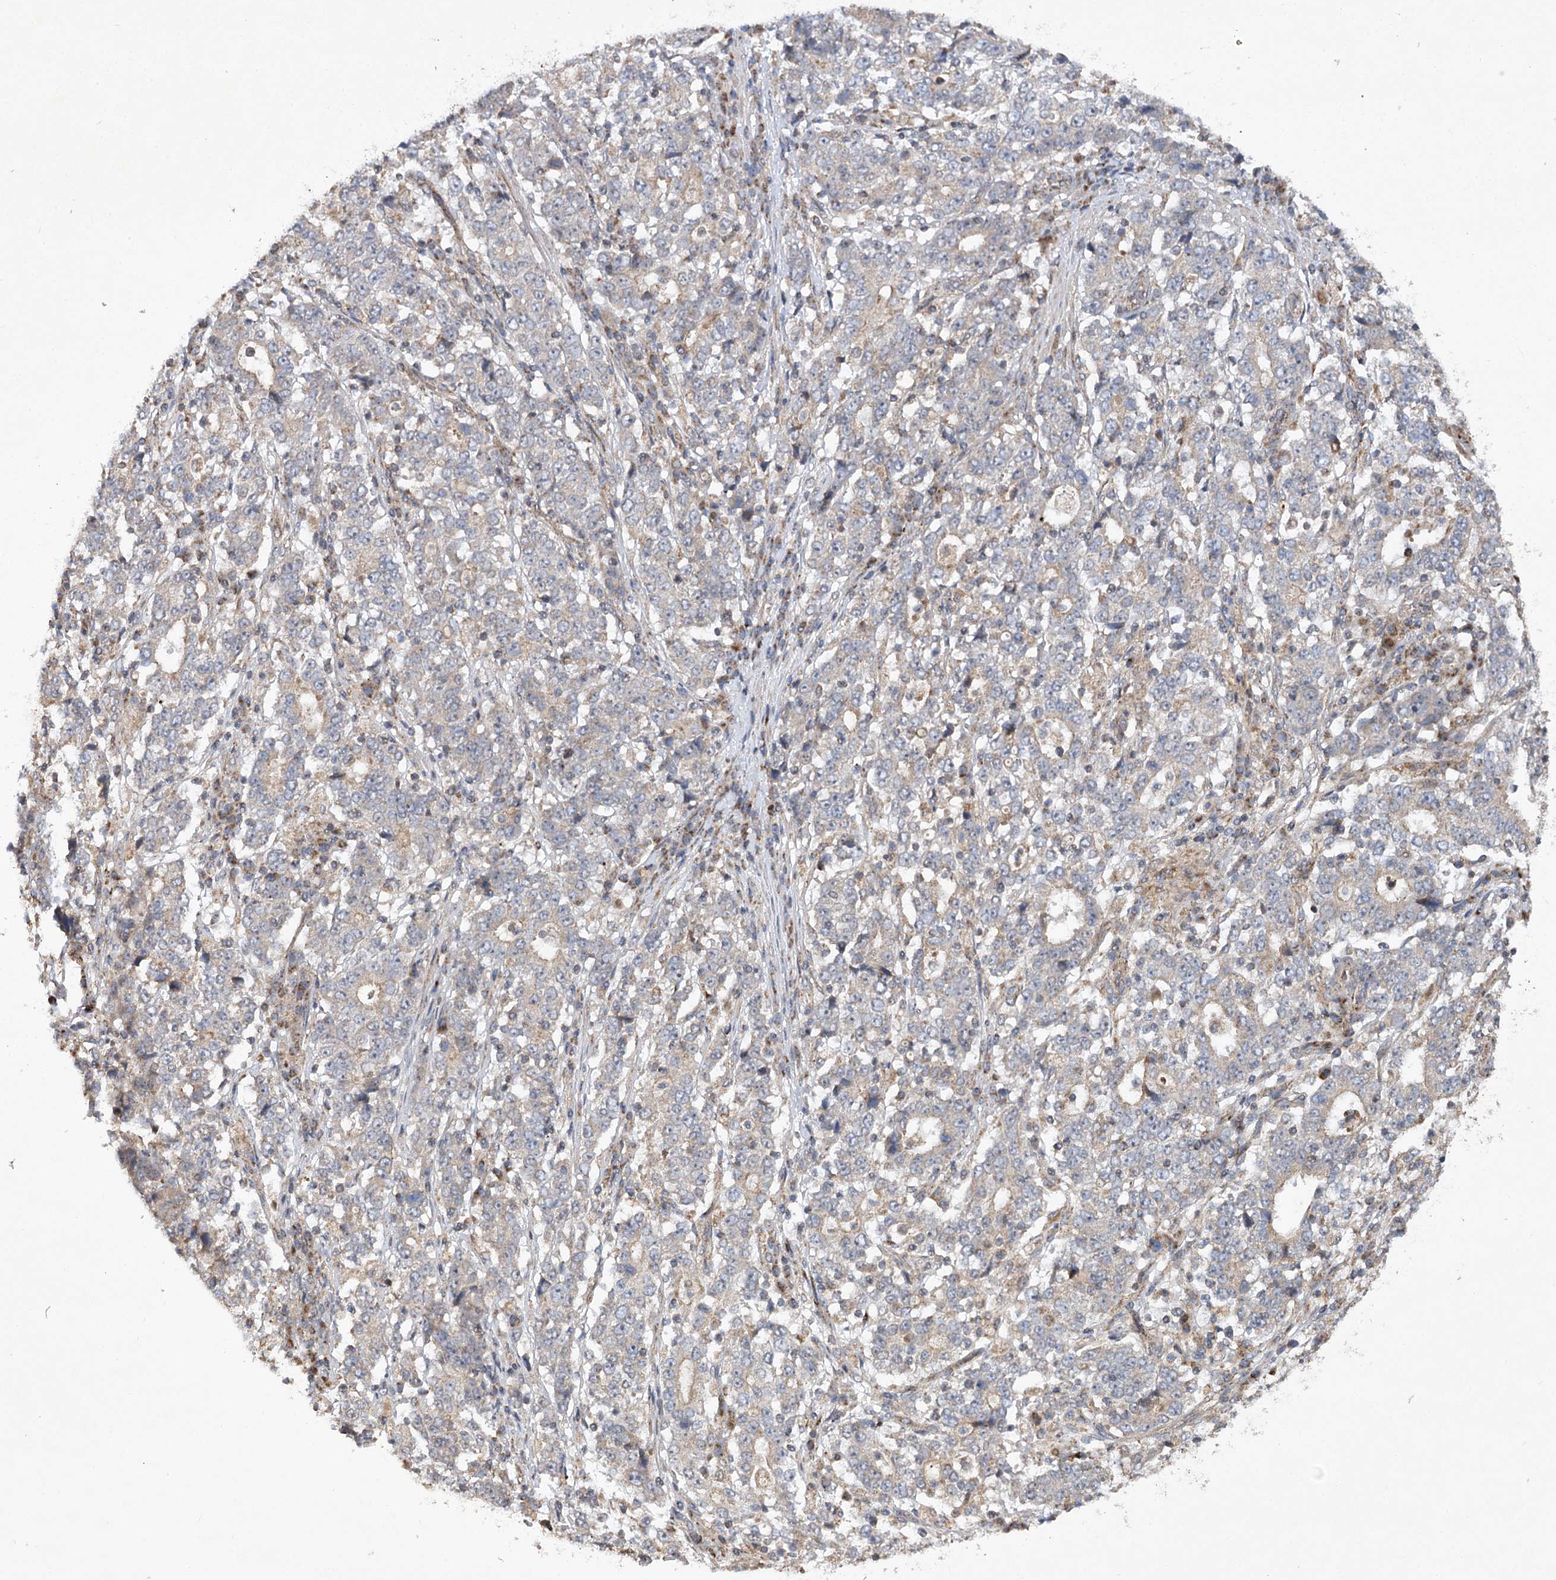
{"staining": {"intensity": "weak", "quantity": "25%-75%", "location": "cytoplasmic/membranous"}, "tissue": "stomach cancer", "cell_type": "Tumor cells", "image_type": "cancer", "snomed": [{"axis": "morphology", "description": "Adenocarcinoma, NOS"}, {"axis": "topography", "description": "Stomach"}], "caption": "IHC micrograph of neoplastic tissue: adenocarcinoma (stomach) stained using immunohistochemistry (IHC) shows low levels of weak protein expression localized specifically in the cytoplasmic/membranous of tumor cells, appearing as a cytoplasmic/membranous brown color.", "gene": "SCRN3", "patient": {"sex": "male", "age": 59}}